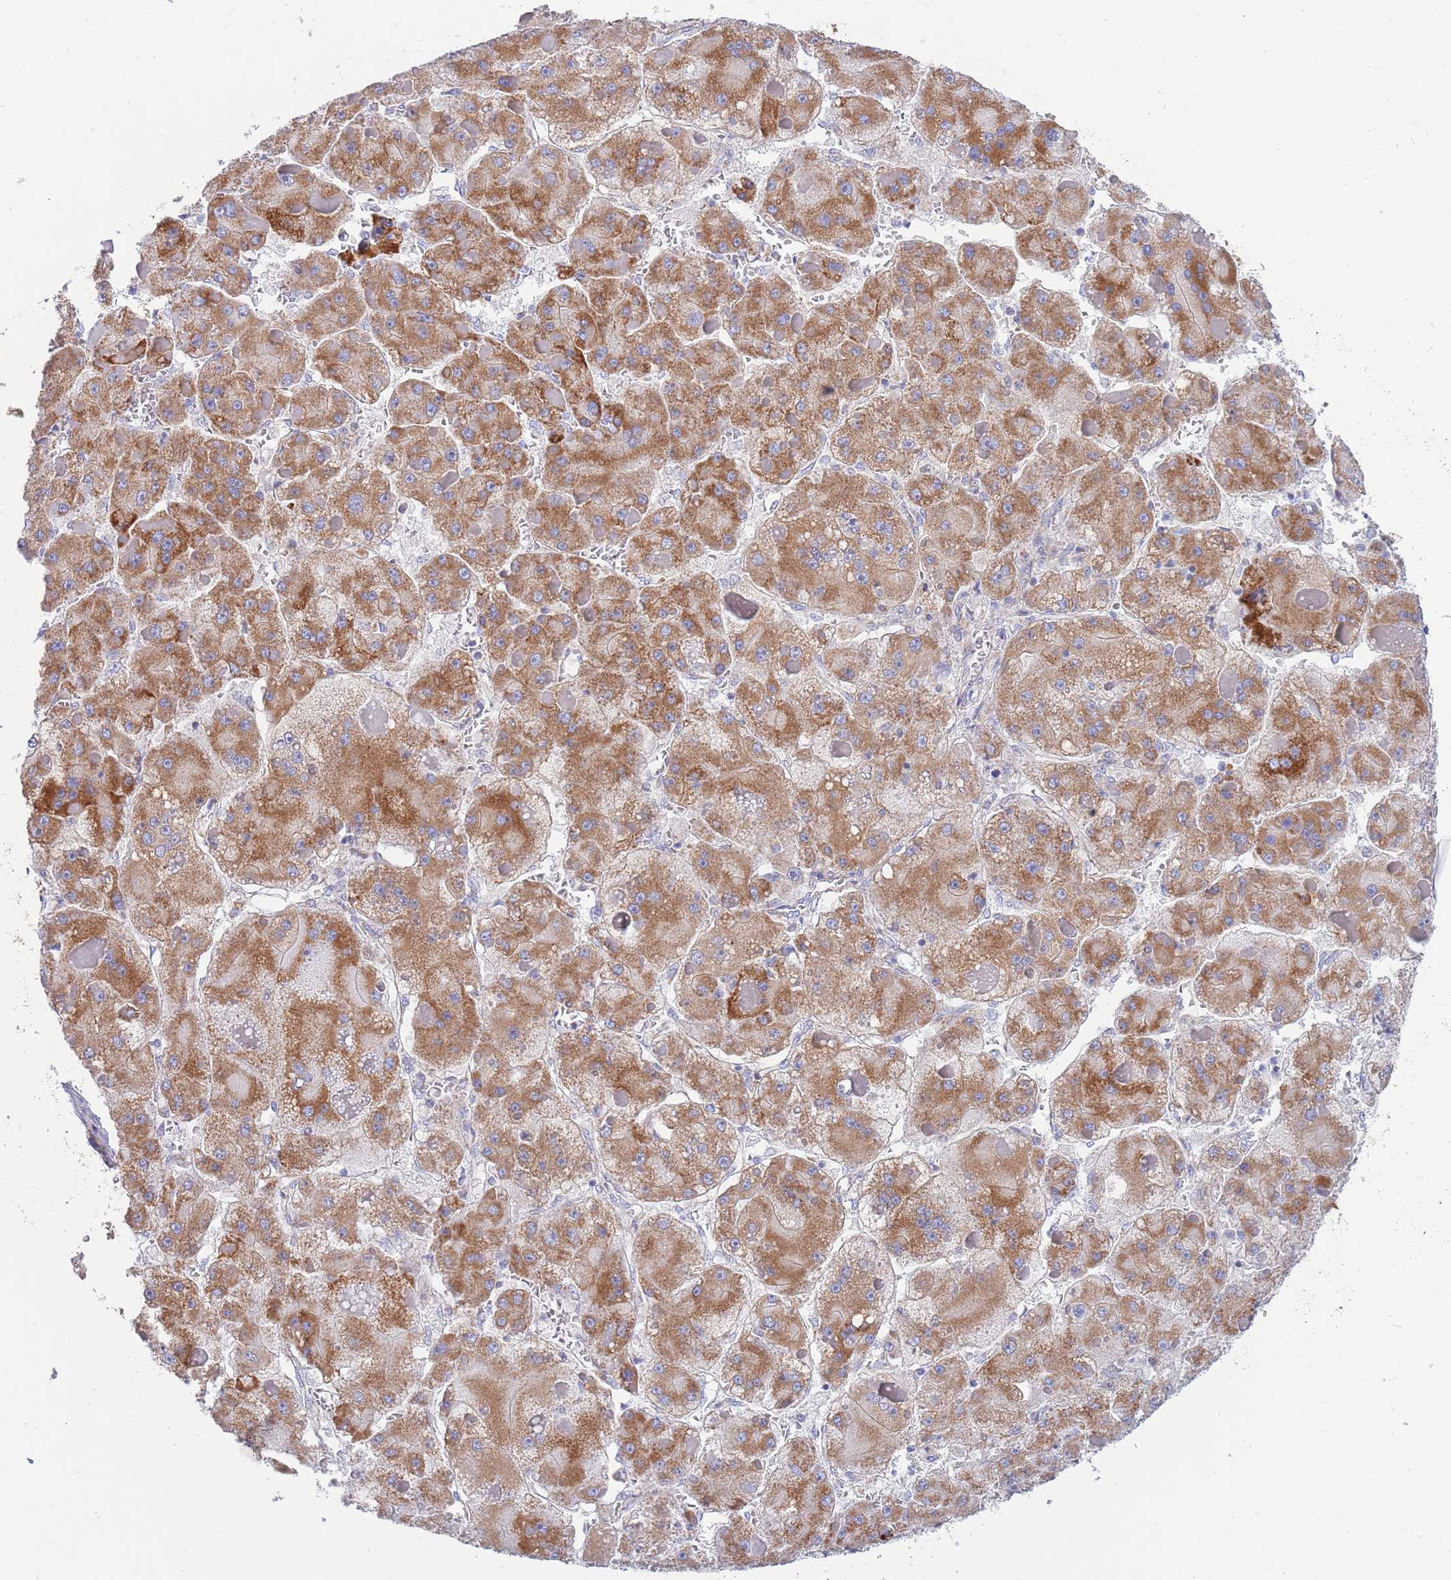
{"staining": {"intensity": "moderate", "quantity": ">75%", "location": "cytoplasmic/membranous"}, "tissue": "liver cancer", "cell_type": "Tumor cells", "image_type": "cancer", "snomed": [{"axis": "morphology", "description": "Carcinoma, Hepatocellular, NOS"}, {"axis": "topography", "description": "Liver"}], "caption": "Immunohistochemical staining of liver hepatocellular carcinoma demonstrates medium levels of moderate cytoplasmic/membranous expression in approximately >75% of tumor cells.", "gene": "EMC8", "patient": {"sex": "female", "age": 73}}